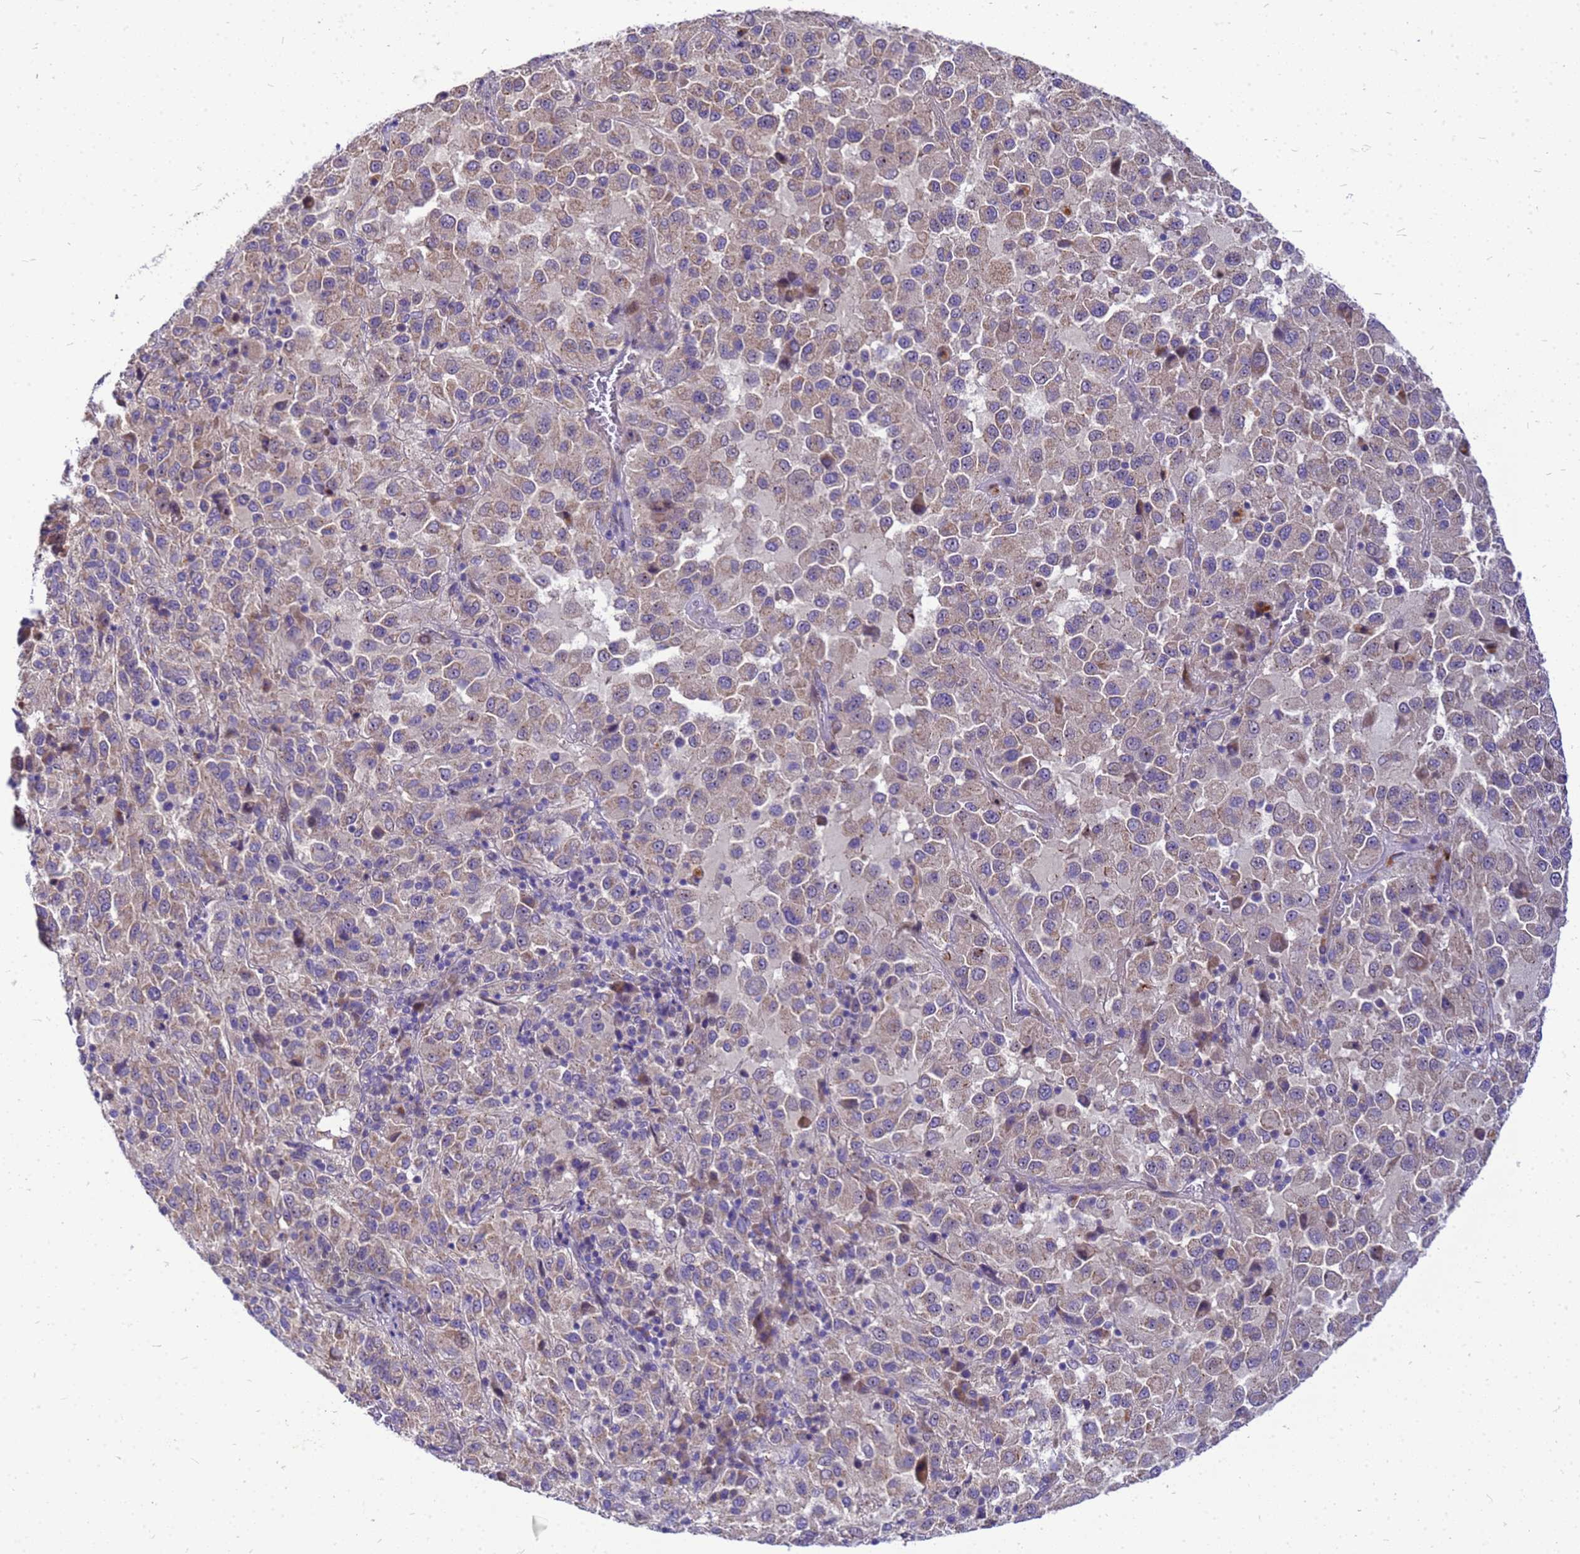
{"staining": {"intensity": "weak", "quantity": "25%-75%", "location": "cytoplasmic/membranous"}, "tissue": "melanoma", "cell_type": "Tumor cells", "image_type": "cancer", "snomed": [{"axis": "morphology", "description": "Malignant melanoma, Metastatic site"}, {"axis": "topography", "description": "Lung"}], "caption": "The immunohistochemical stain shows weak cytoplasmic/membranous expression in tumor cells of malignant melanoma (metastatic site) tissue.", "gene": "POP7", "patient": {"sex": "male", "age": 64}}